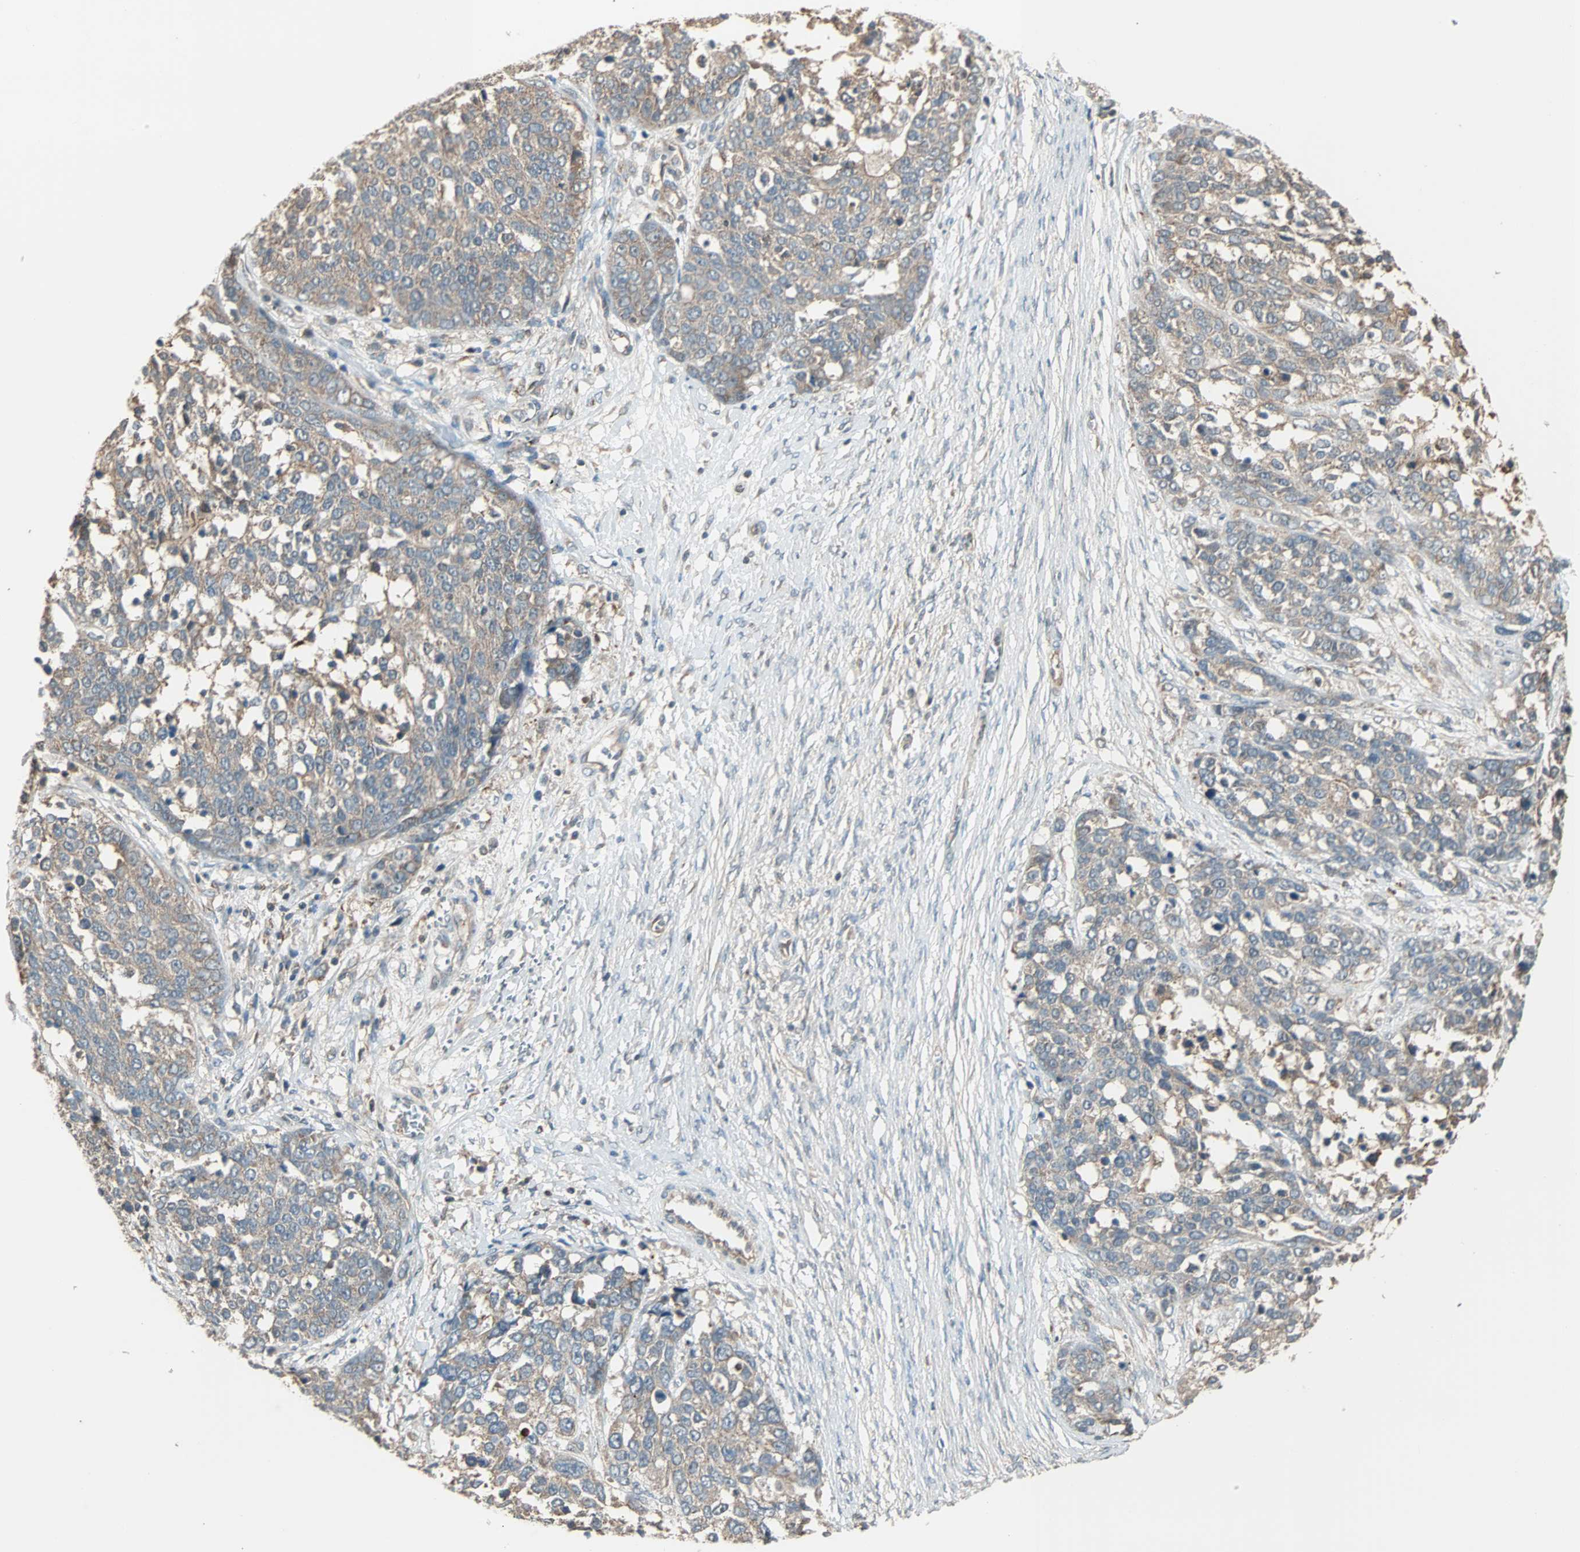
{"staining": {"intensity": "weak", "quantity": ">75%", "location": "cytoplasmic/membranous"}, "tissue": "ovarian cancer", "cell_type": "Tumor cells", "image_type": "cancer", "snomed": [{"axis": "morphology", "description": "Cystadenocarcinoma, serous, NOS"}, {"axis": "topography", "description": "Ovary"}], "caption": "Ovarian cancer (serous cystadenocarcinoma) stained for a protein shows weak cytoplasmic/membranous positivity in tumor cells.", "gene": "MAP3K21", "patient": {"sex": "female", "age": 44}}